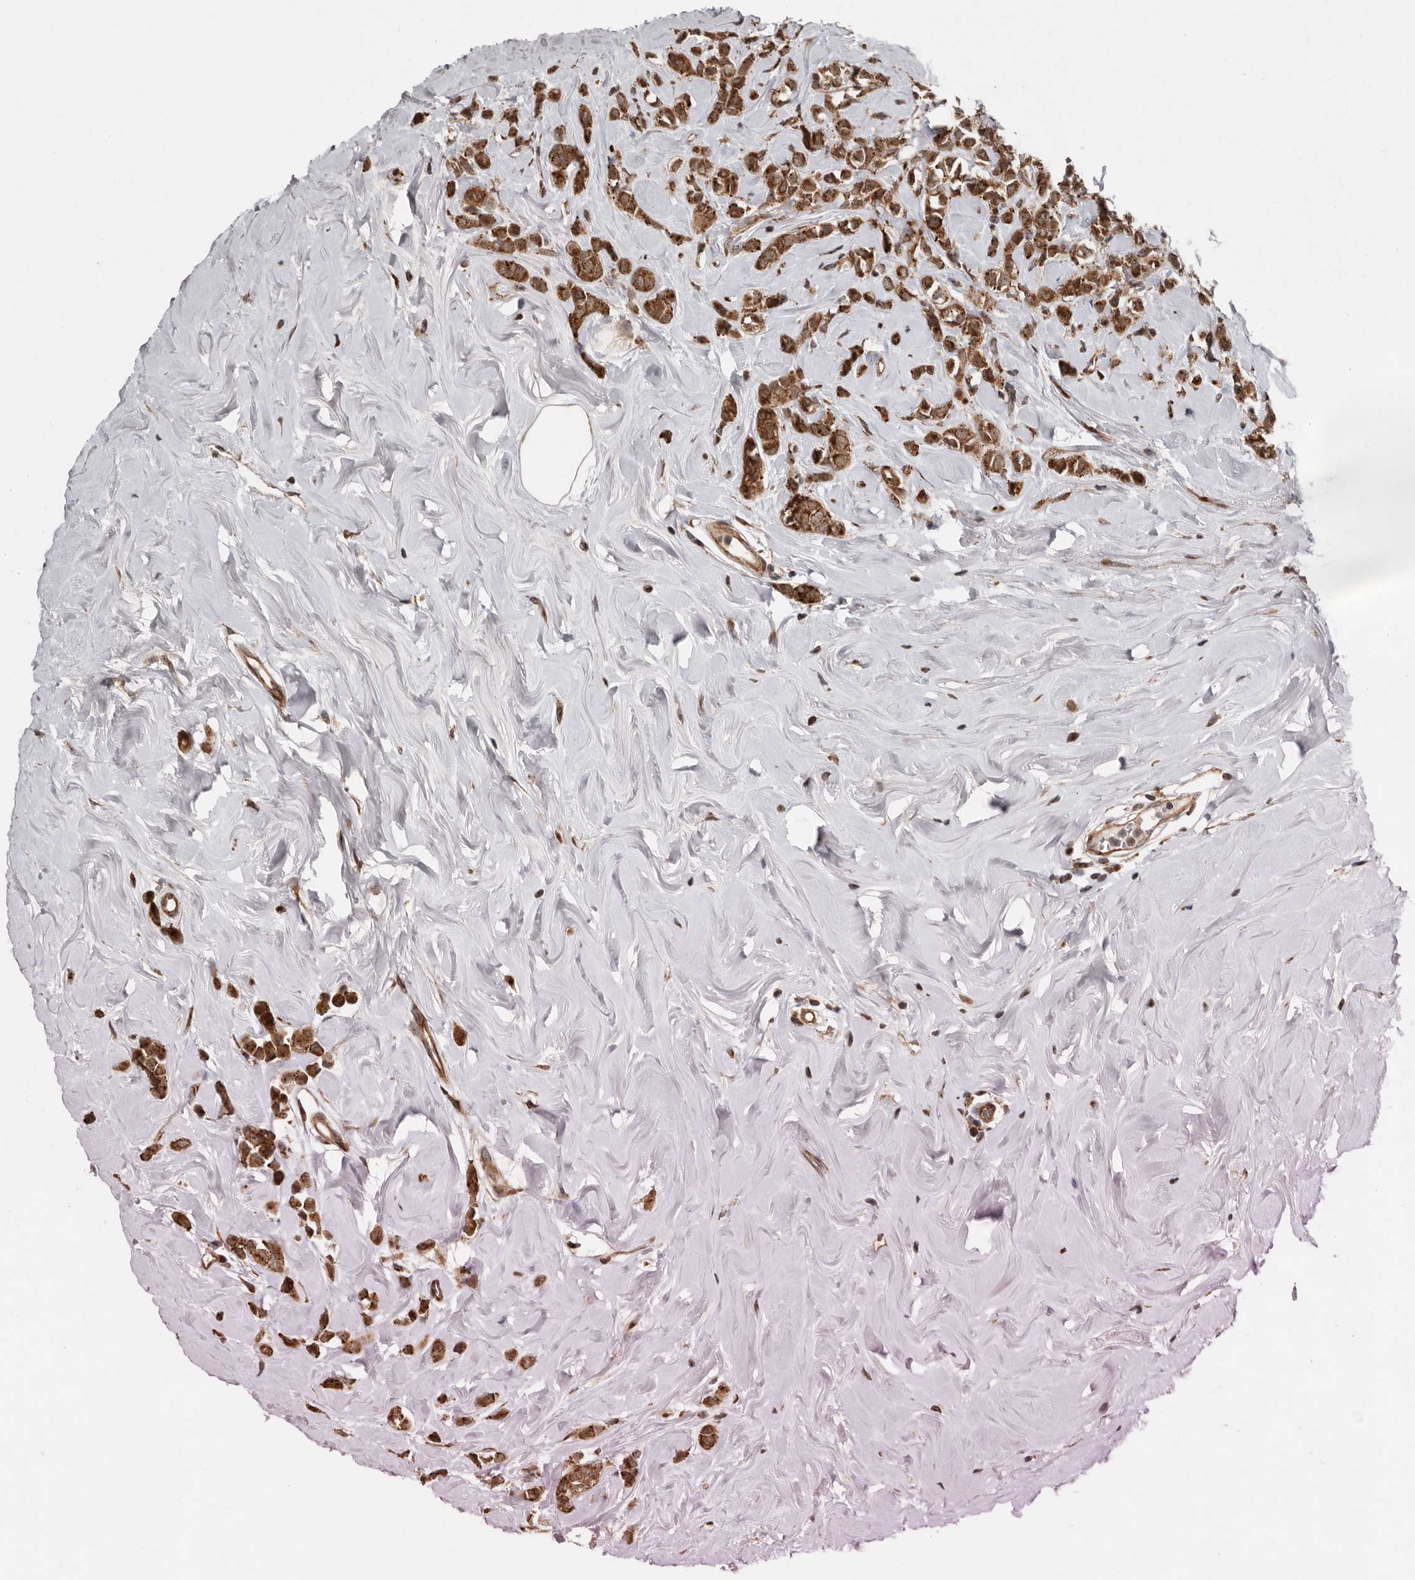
{"staining": {"intensity": "strong", "quantity": ">75%", "location": "cytoplasmic/membranous"}, "tissue": "breast cancer", "cell_type": "Tumor cells", "image_type": "cancer", "snomed": [{"axis": "morphology", "description": "Lobular carcinoma"}, {"axis": "topography", "description": "Breast"}], "caption": "A brown stain highlights strong cytoplasmic/membranous staining of a protein in human breast cancer tumor cells. (IHC, brightfield microscopy, high magnification).", "gene": "CCDC190", "patient": {"sex": "female", "age": 47}}